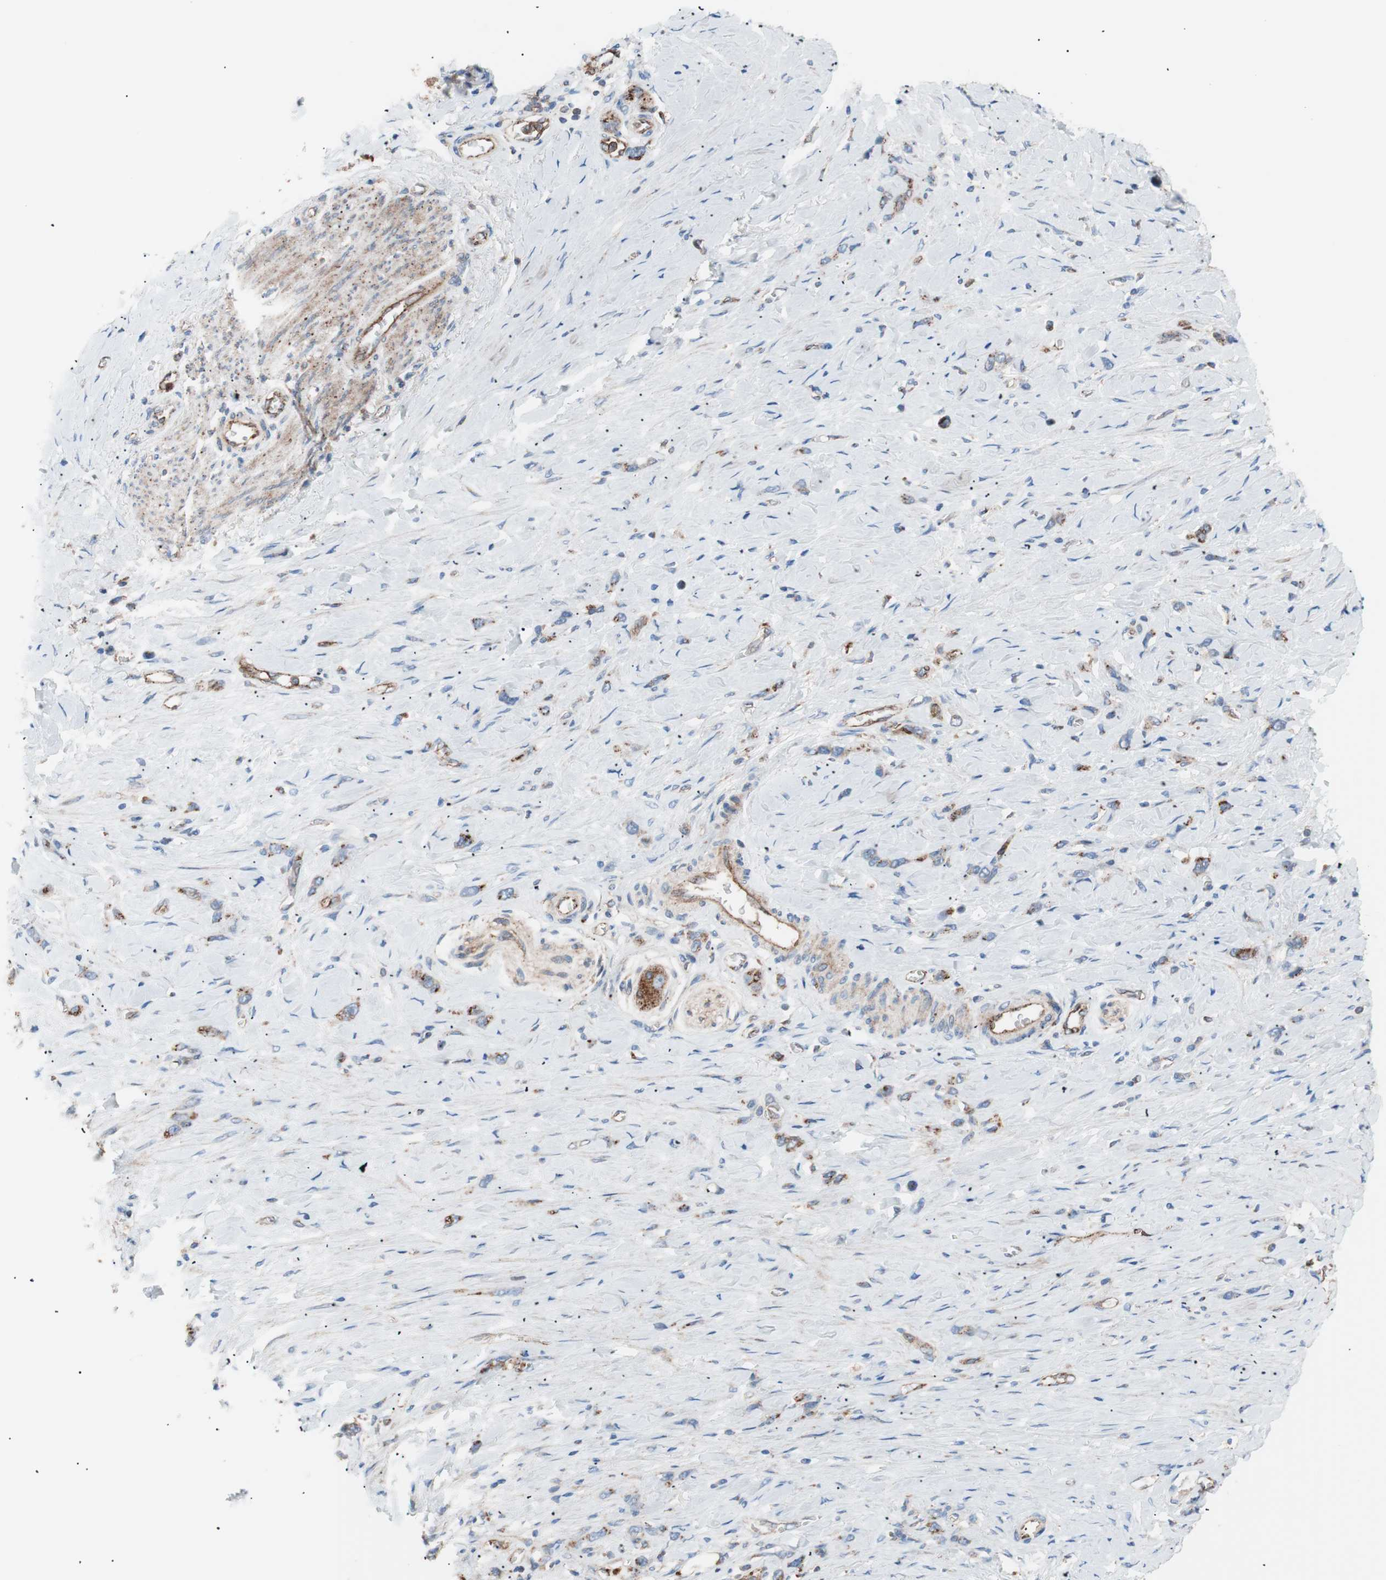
{"staining": {"intensity": "weak", "quantity": ">75%", "location": "cytoplasmic/membranous"}, "tissue": "stomach cancer", "cell_type": "Tumor cells", "image_type": "cancer", "snomed": [{"axis": "morphology", "description": "Normal tissue, NOS"}, {"axis": "morphology", "description": "Adenocarcinoma, NOS"}, {"axis": "morphology", "description": "Adenocarcinoma, High grade"}, {"axis": "topography", "description": "Stomach, upper"}, {"axis": "topography", "description": "Stomach"}], "caption": "Human stomach adenocarcinoma (high-grade) stained with a brown dye displays weak cytoplasmic/membranous positive staining in approximately >75% of tumor cells.", "gene": "FLOT2", "patient": {"sex": "female", "age": 65}}